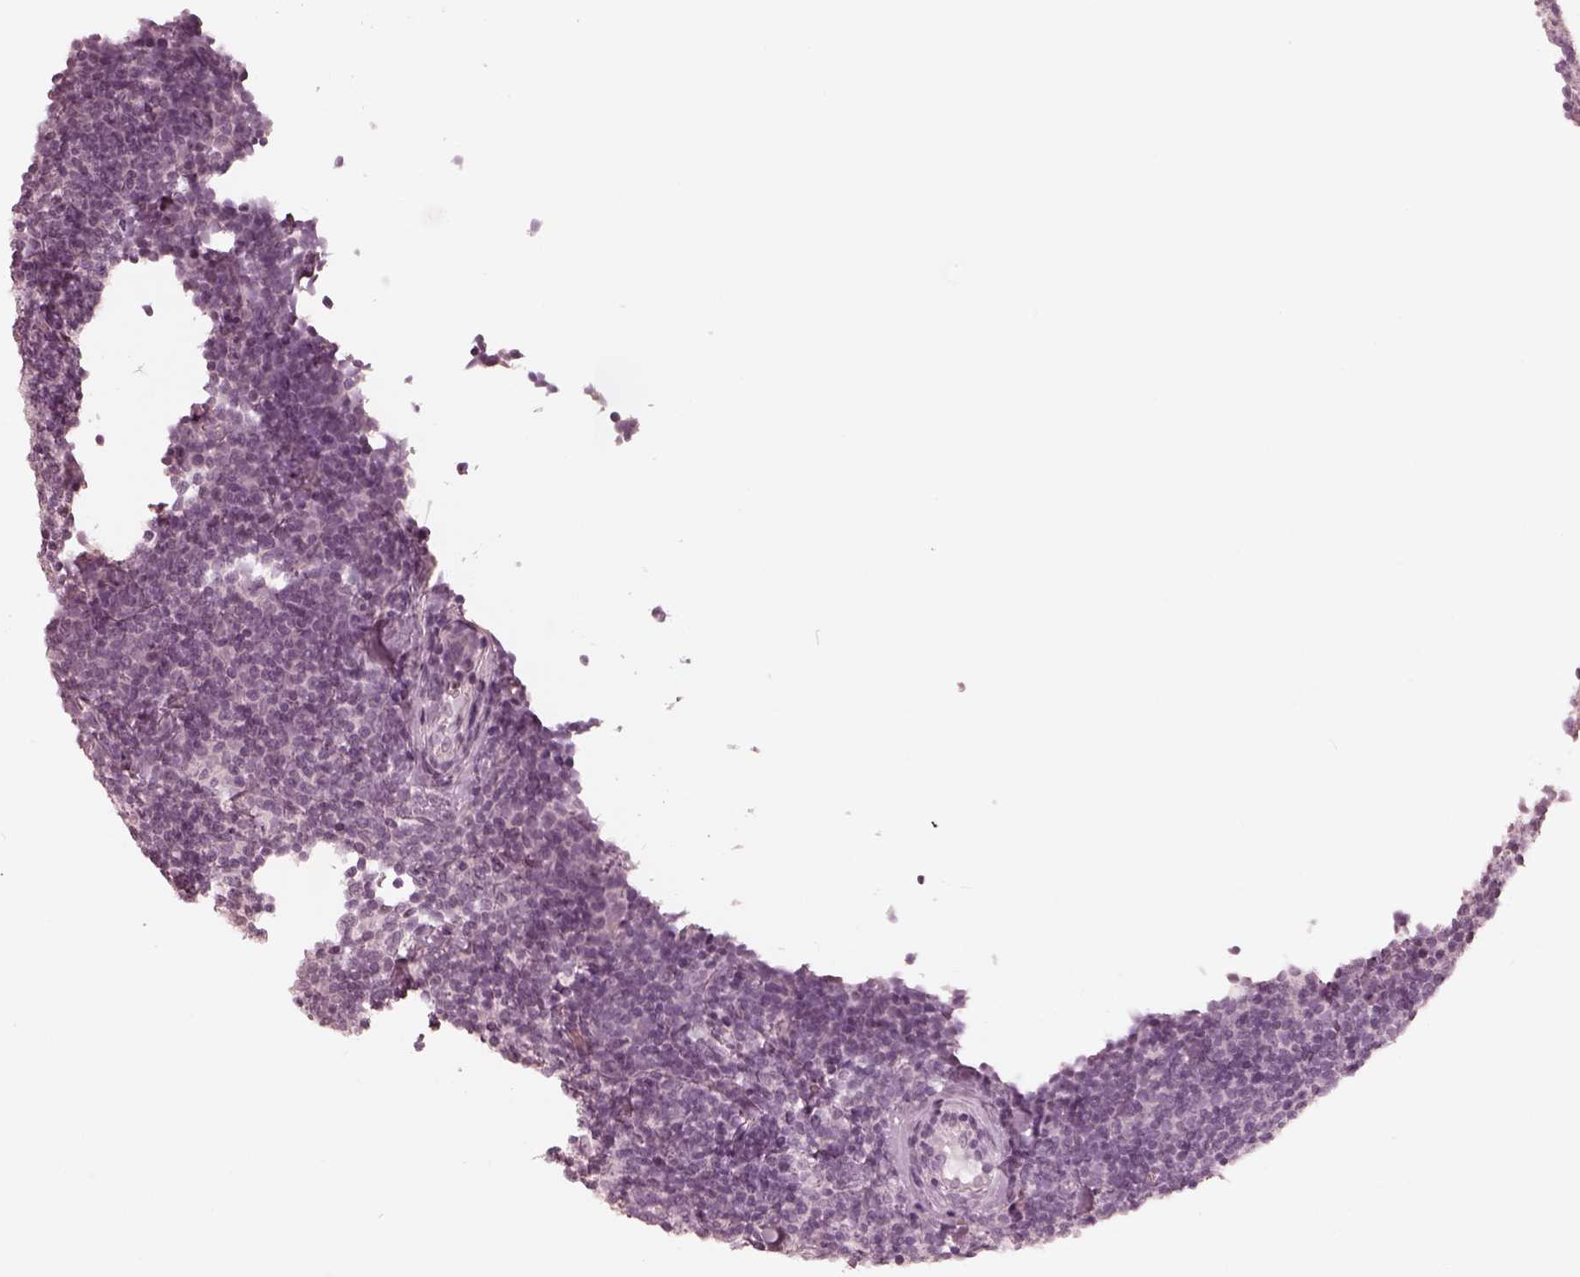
{"staining": {"intensity": "negative", "quantity": "none", "location": "none"}, "tissue": "lymphoma", "cell_type": "Tumor cells", "image_type": "cancer", "snomed": [{"axis": "morphology", "description": "Malignant lymphoma, non-Hodgkin's type, Low grade"}, {"axis": "topography", "description": "Lymph node"}], "caption": "DAB (3,3'-diaminobenzidine) immunohistochemical staining of human lymphoma reveals no significant staining in tumor cells.", "gene": "CALR3", "patient": {"sex": "female", "age": 56}}